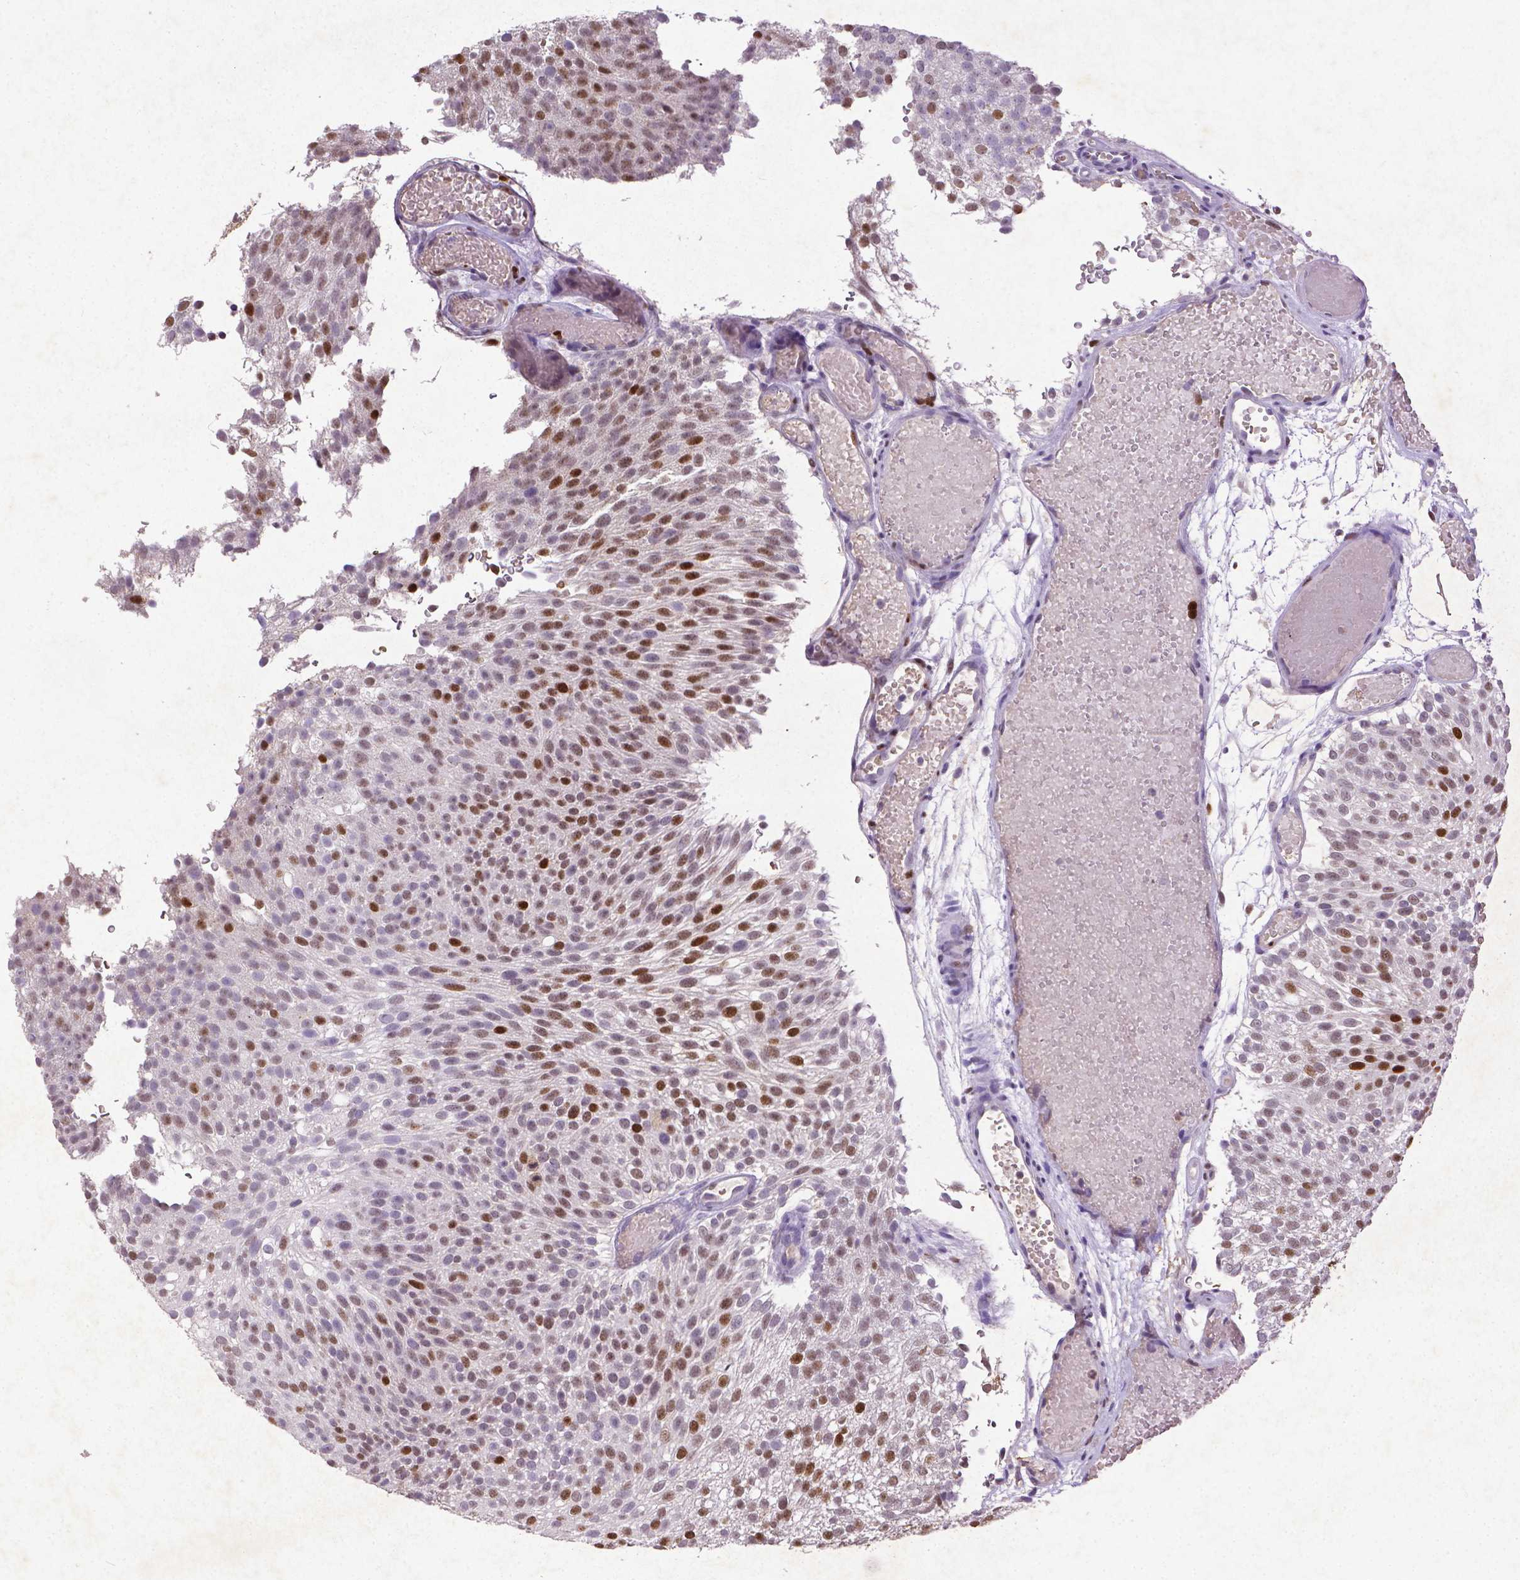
{"staining": {"intensity": "strong", "quantity": ">75%", "location": "nuclear"}, "tissue": "urothelial cancer", "cell_type": "Tumor cells", "image_type": "cancer", "snomed": [{"axis": "morphology", "description": "Urothelial carcinoma, Low grade"}, {"axis": "topography", "description": "Urinary bladder"}], "caption": "IHC (DAB) staining of low-grade urothelial carcinoma exhibits strong nuclear protein staining in about >75% of tumor cells. The protein of interest is shown in brown color, while the nuclei are stained blue.", "gene": "CDKN1A", "patient": {"sex": "male", "age": 78}}